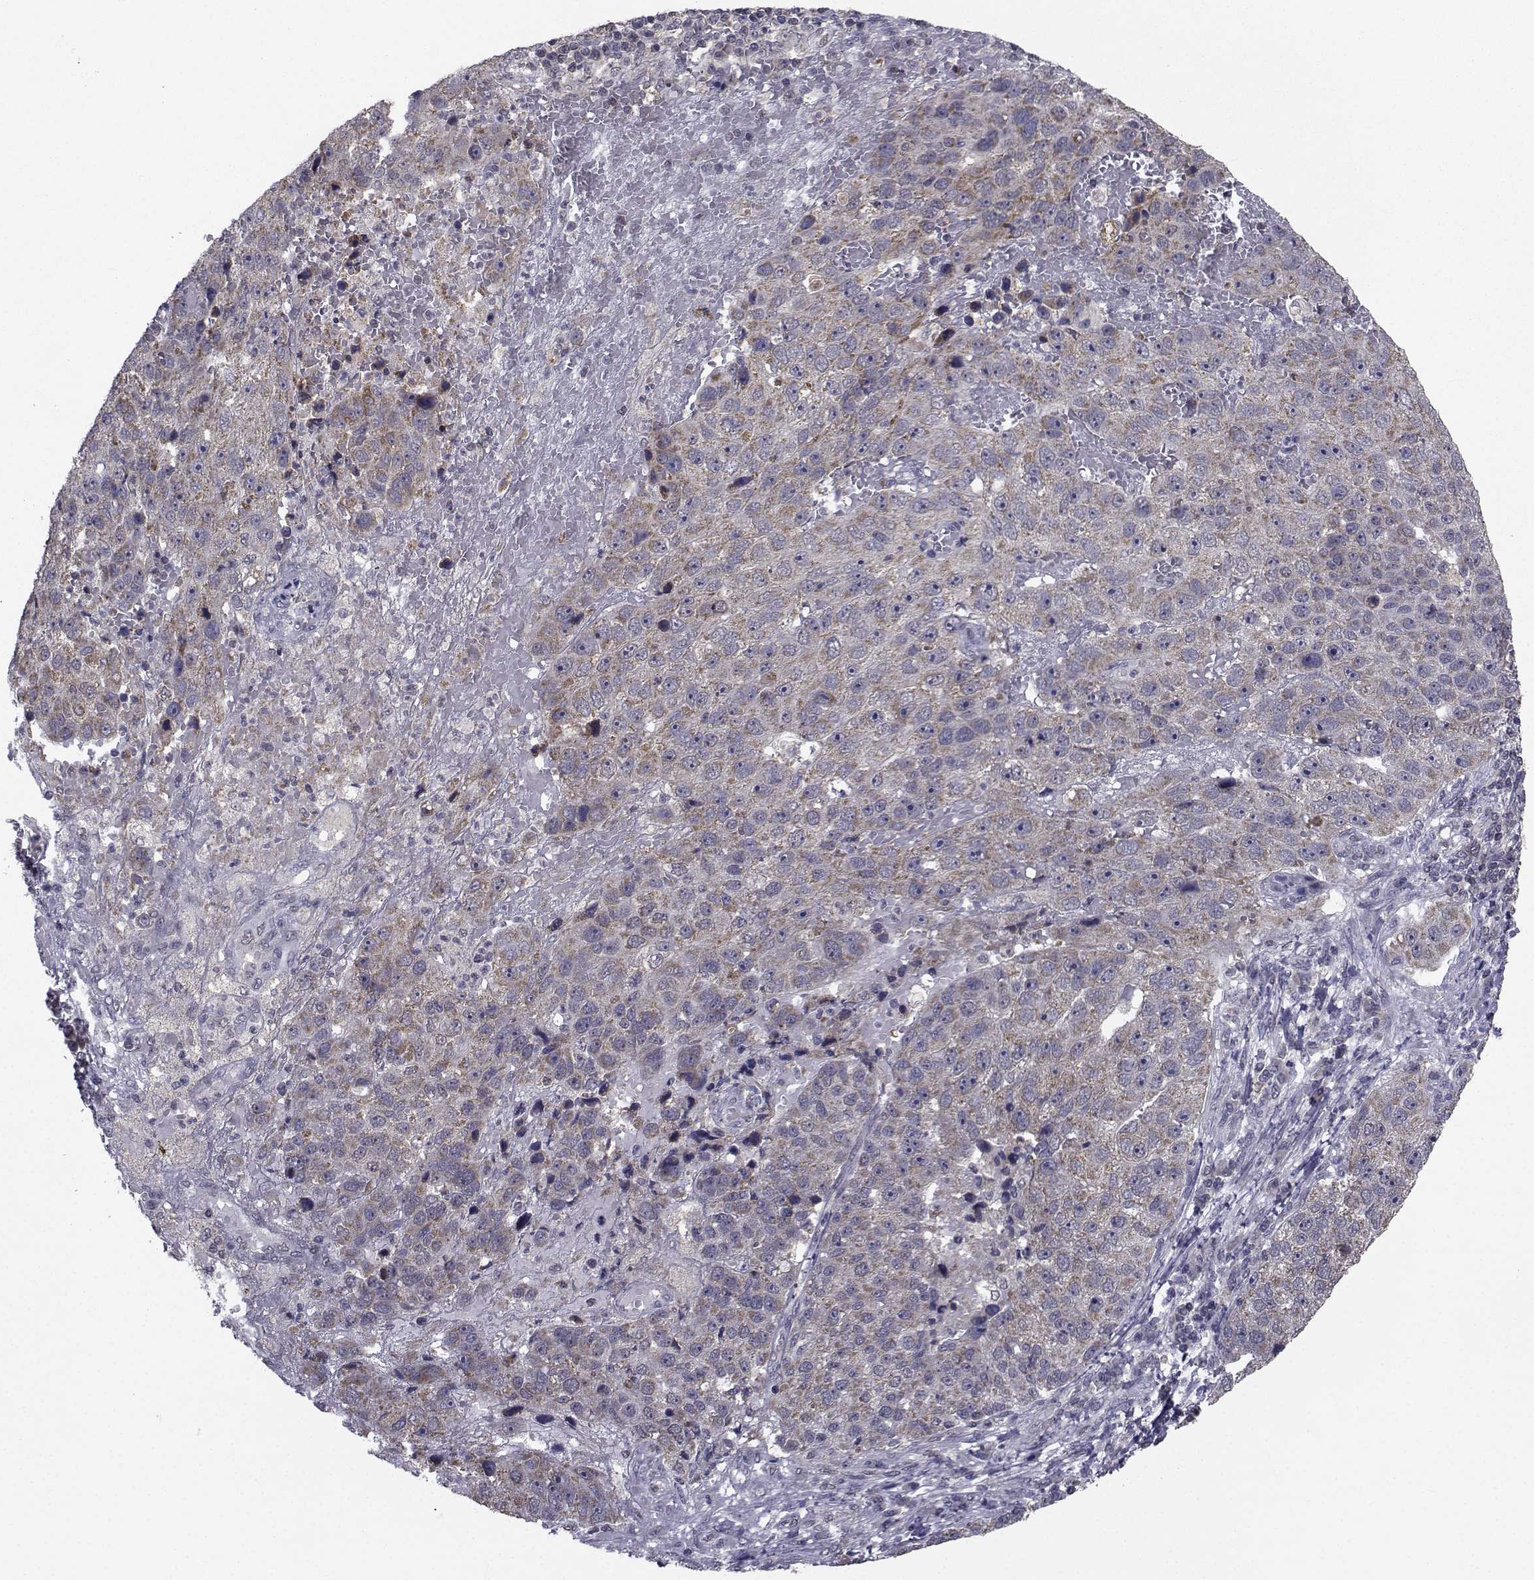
{"staining": {"intensity": "moderate", "quantity": "25%-75%", "location": "cytoplasmic/membranous"}, "tissue": "pancreatic cancer", "cell_type": "Tumor cells", "image_type": "cancer", "snomed": [{"axis": "morphology", "description": "Adenocarcinoma, NOS"}, {"axis": "topography", "description": "Pancreas"}], "caption": "DAB (3,3'-diaminobenzidine) immunohistochemical staining of pancreatic adenocarcinoma reveals moderate cytoplasmic/membranous protein expression in approximately 25%-75% of tumor cells.", "gene": "CYP2S1", "patient": {"sex": "female", "age": 61}}